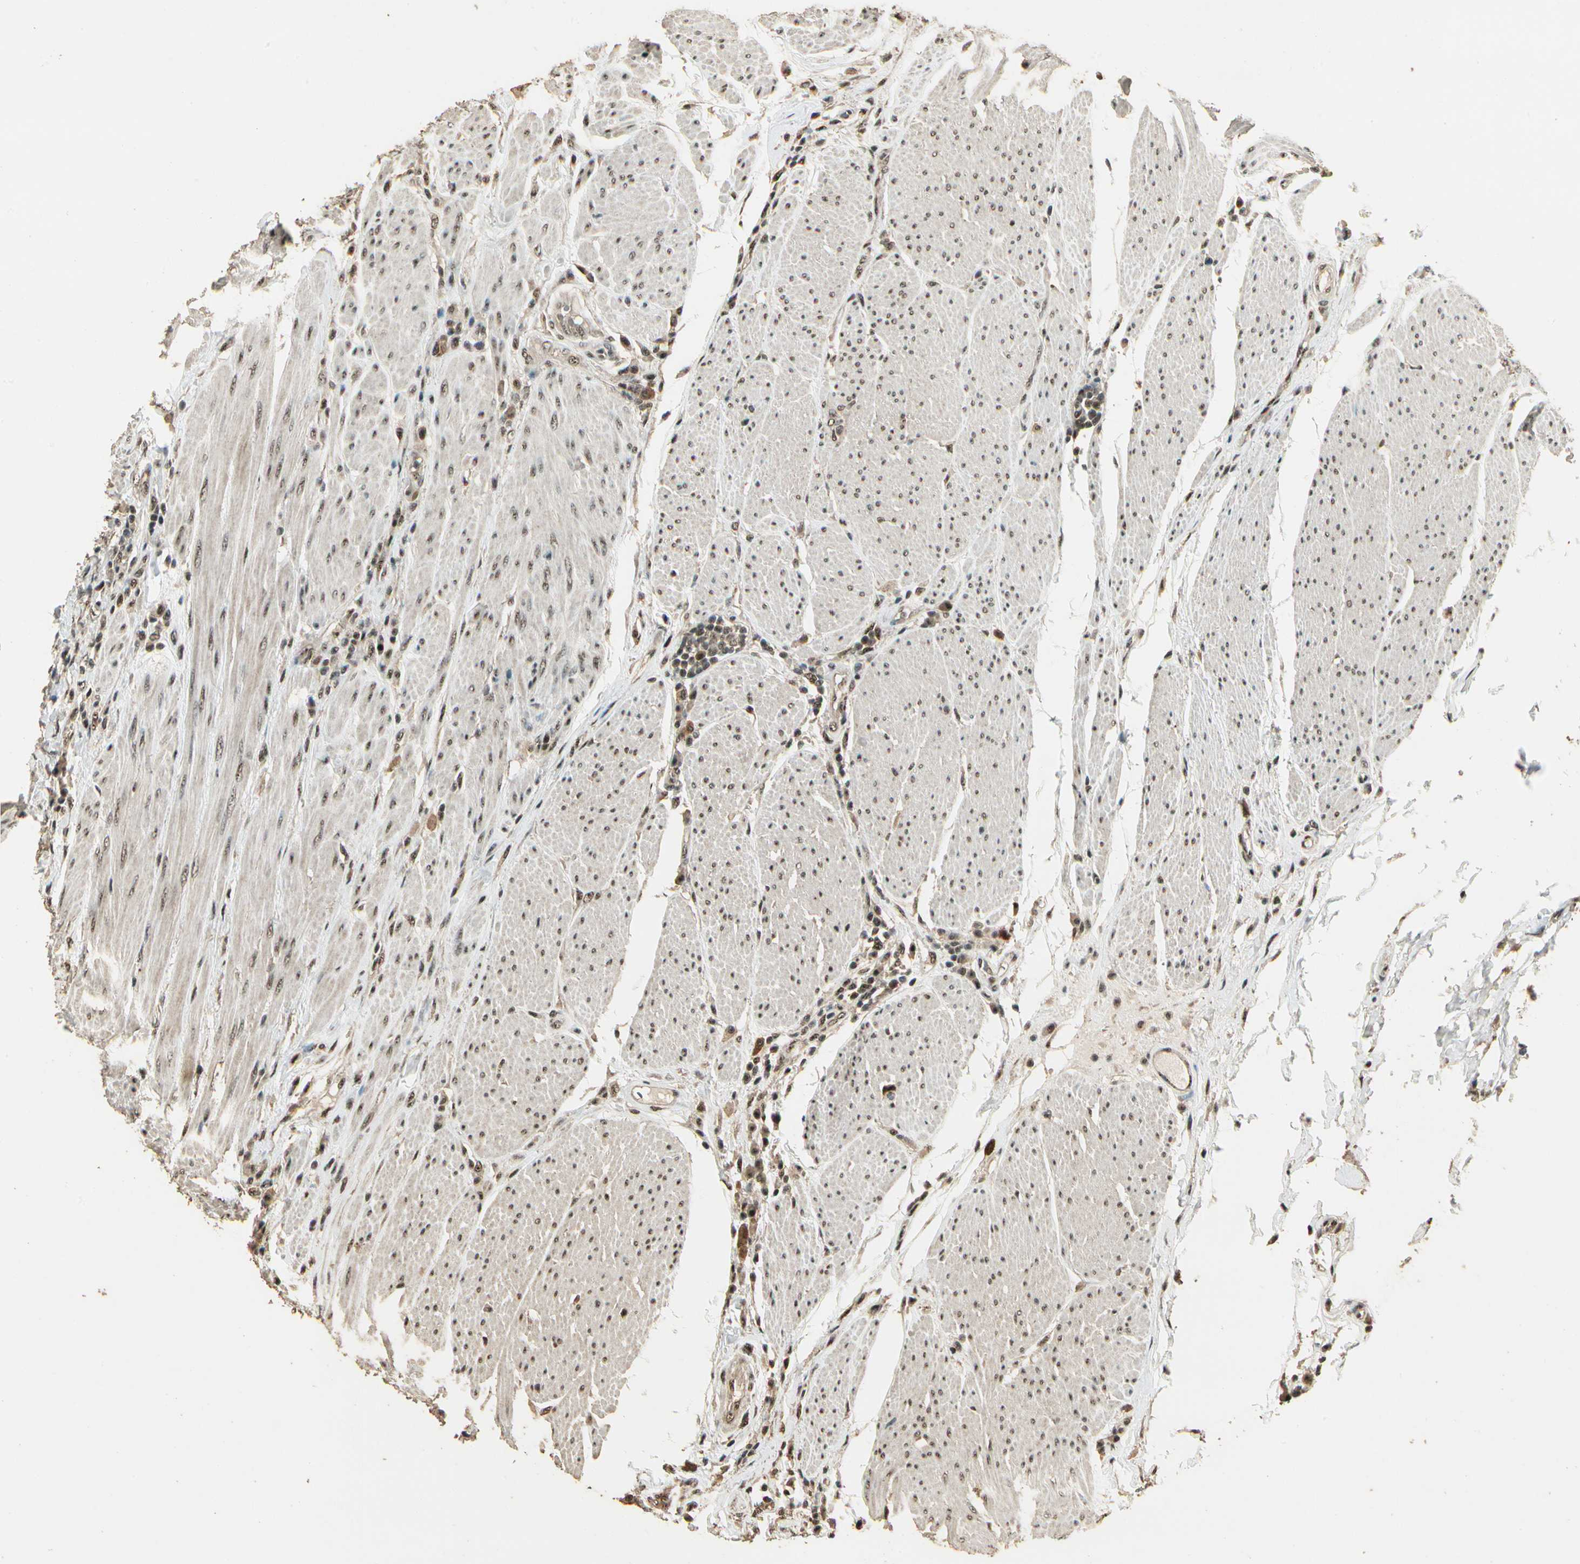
{"staining": {"intensity": "moderate", "quantity": ">75%", "location": "nuclear"}, "tissue": "urothelial cancer", "cell_type": "Tumor cells", "image_type": "cancer", "snomed": [{"axis": "morphology", "description": "Urothelial carcinoma, High grade"}, {"axis": "topography", "description": "Urinary bladder"}], "caption": "Urothelial cancer stained with immunohistochemistry displays moderate nuclear staining in approximately >75% of tumor cells.", "gene": "RBM25", "patient": {"sex": "male", "age": 61}}